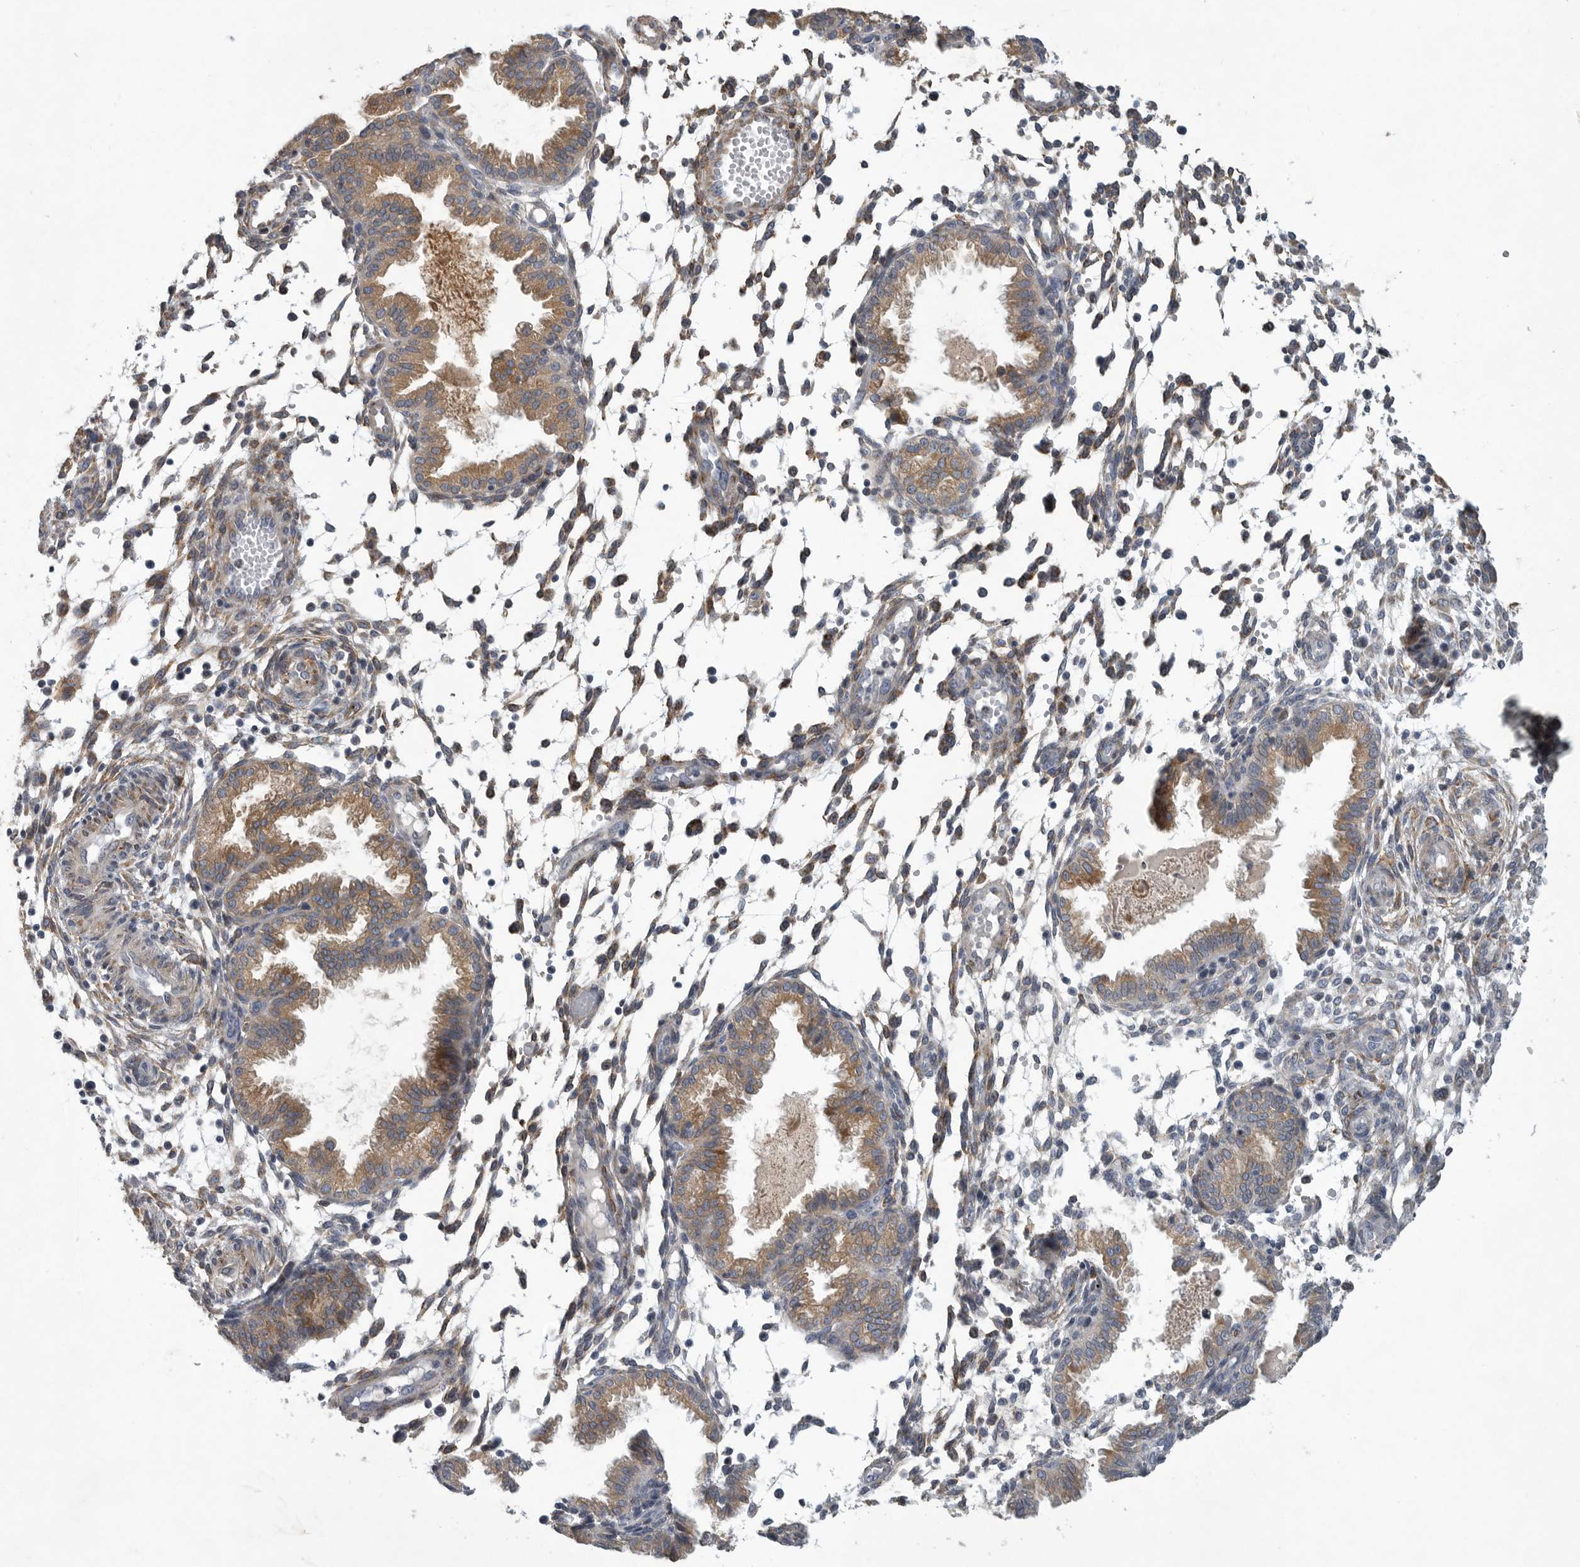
{"staining": {"intensity": "moderate", "quantity": "<25%", "location": "cytoplasmic/membranous"}, "tissue": "endometrium", "cell_type": "Cells in endometrial stroma", "image_type": "normal", "snomed": [{"axis": "morphology", "description": "Normal tissue, NOS"}, {"axis": "topography", "description": "Endometrium"}], "caption": "High-power microscopy captured an IHC histopathology image of unremarkable endometrium, revealing moderate cytoplasmic/membranous expression in about <25% of cells in endometrial stroma.", "gene": "MINPP1", "patient": {"sex": "female", "age": 33}}